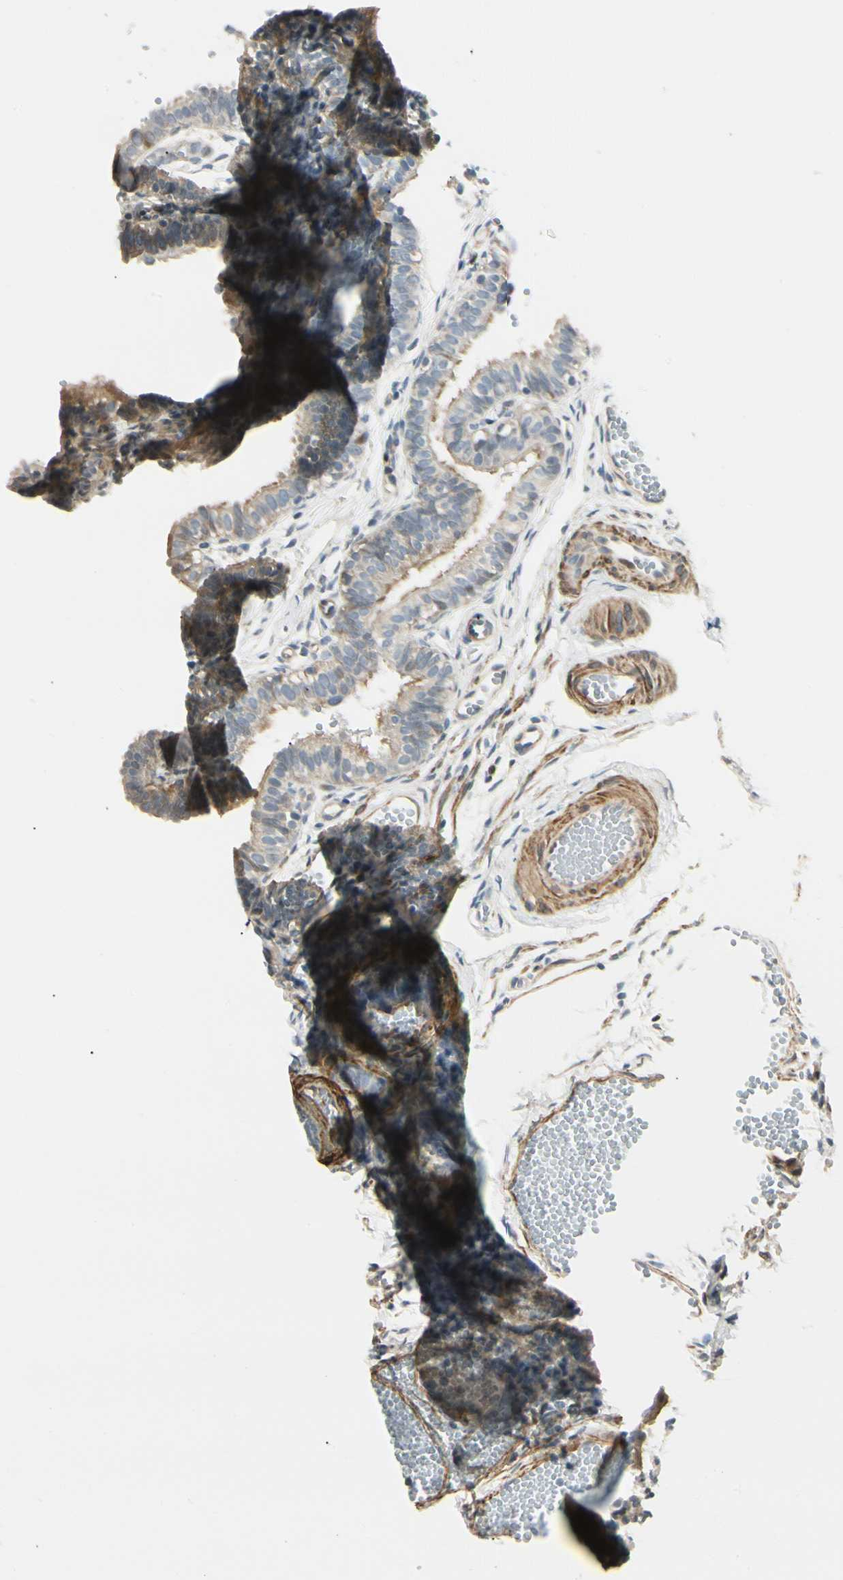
{"staining": {"intensity": "weak", "quantity": ">75%", "location": "cytoplasmic/membranous"}, "tissue": "fallopian tube", "cell_type": "Glandular cells", "image_type": "normal", "snomed": [{"axis": "morphology", "description": "Normal tissue, NOS"}, {"axis": "topography", "description": "Fallopian tube"}, {"axis": "topography", "description": "Placenta"}], "caption": "Glandular cells display weak cytoplasmic/membranous positivity in approximately >75% of cells in unremarkable fallopian tube. (IHC, brightfield microscopy, high magnification).", "gene": "P4HA3", "patient": {"sex": "female", "age": 34}}